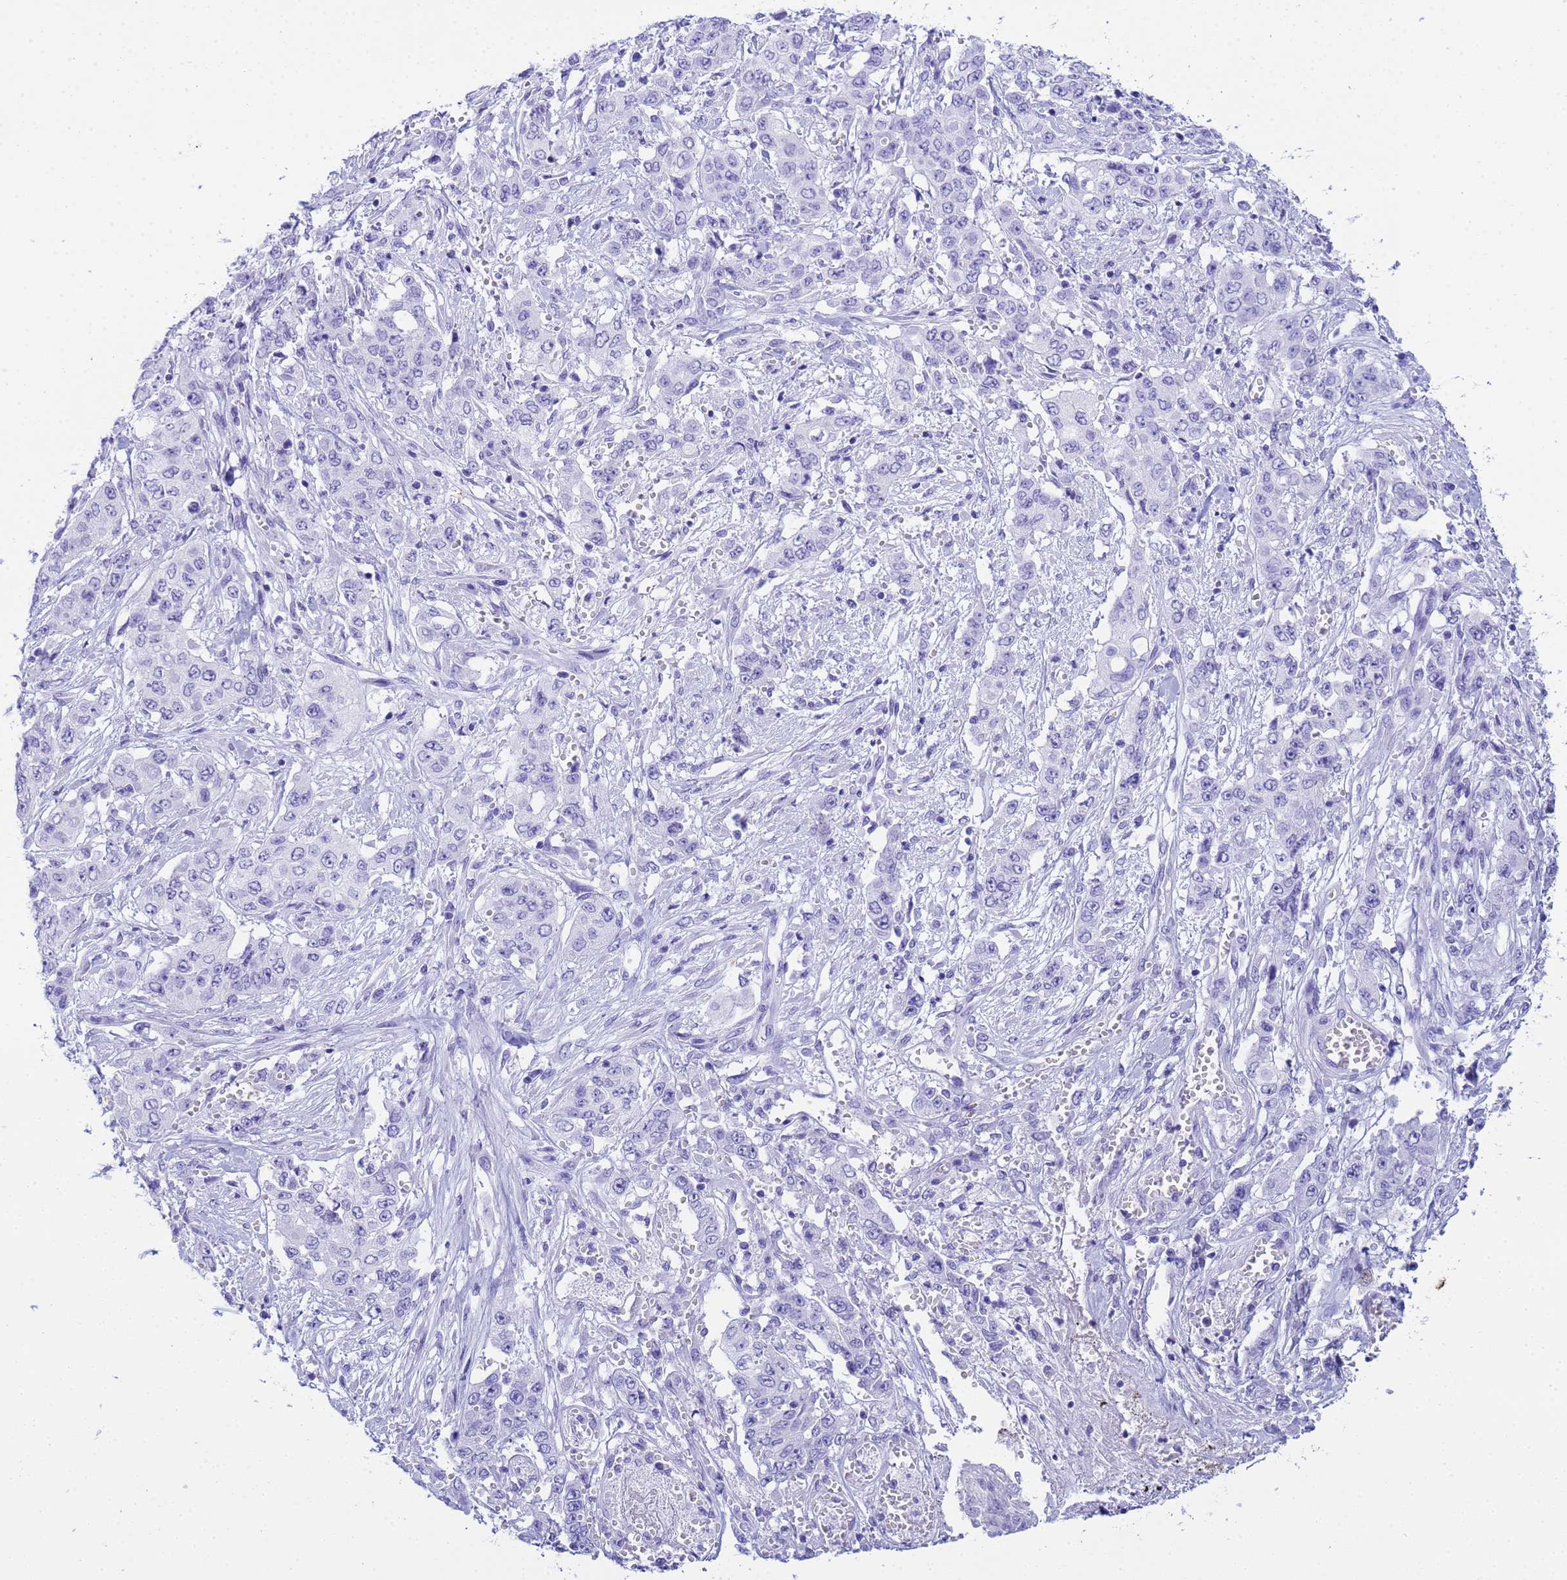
{"staining": {"intensity": "negative", "quantity": "none", "location": "none"}, "tissue": "stomach cancer", "cell_type": "Tumor cells", "image_type": "cancer", "snomed": [{"axis": "morphology", "description": "Normal tissue, NOS"}, {"axis": "morphology", "description": "Adenocarcinoma, NOS"}, {"axis": "topography", "description": "Stomach"}], "caption": "High magnification brightfield microscopy of stomach adenocarcinoma stained with DAB (3,3'-diaminobenzidine) (brown) and counterstained with hematoxylin (blue): tumor cells show no significant positivity.", "gene": "AQP12A", "patient": {"sex": "female", "age": 64}}